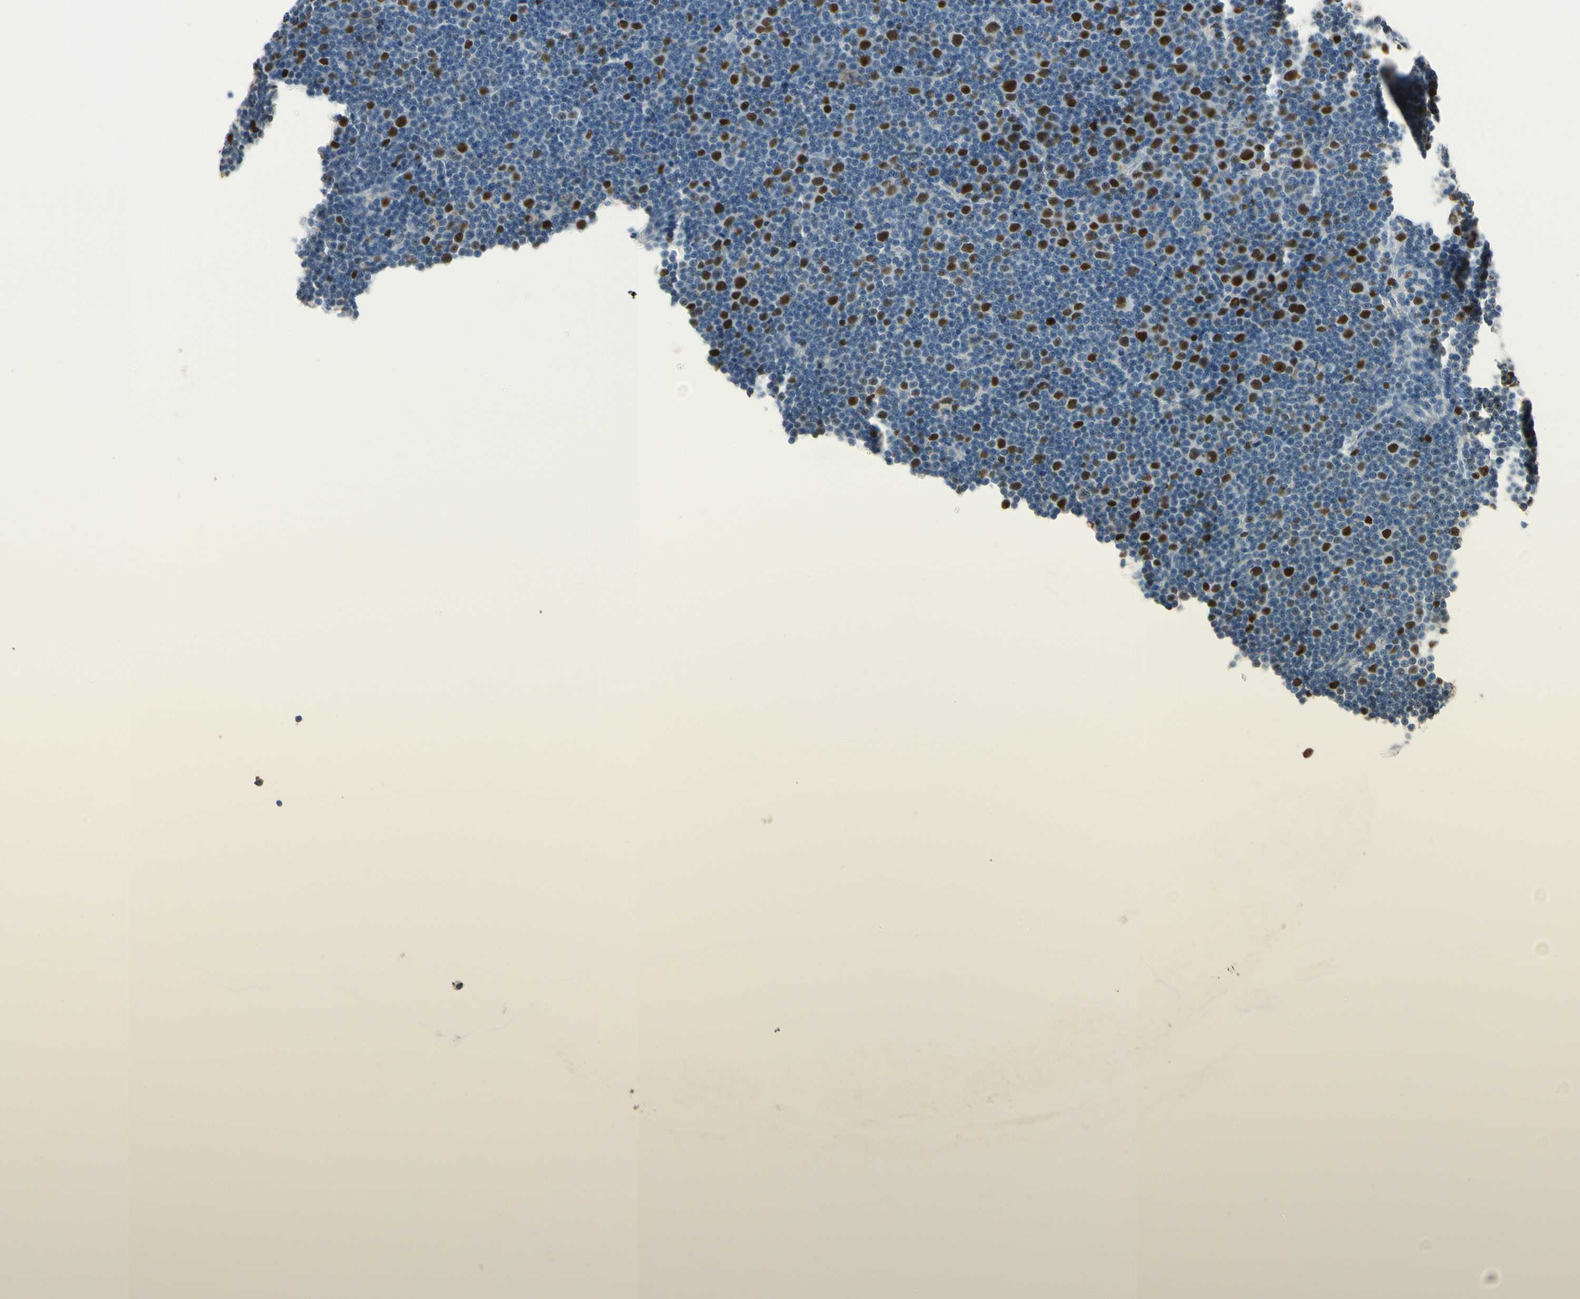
{"staining": {"intensity": "strong", "quantity": "<25%", "location": "nuclear"}, "tissue": "lymphoma", "cell_type": "Tumor cells", "image_type": "cancer", "snomed": [{"axis": "morphology", "description": "Malignant lymphoma, non-Hodgkin's type, Low grade"}, {"axis": "topography", "description": "Lymph node"}], "caption": "IHC photomicrograph of neoplastic tissue: human low-grade malignant lymphoma, non-Hodgkin's type stained using immunohistochemistry exhibits medium levels of strong protein expression localized specifically in the nuclear of tumor cells, appearing as a nuclear brown color.", "gene": "ZKSCAN4", "patient": {"sex": "female", "age": 67}}